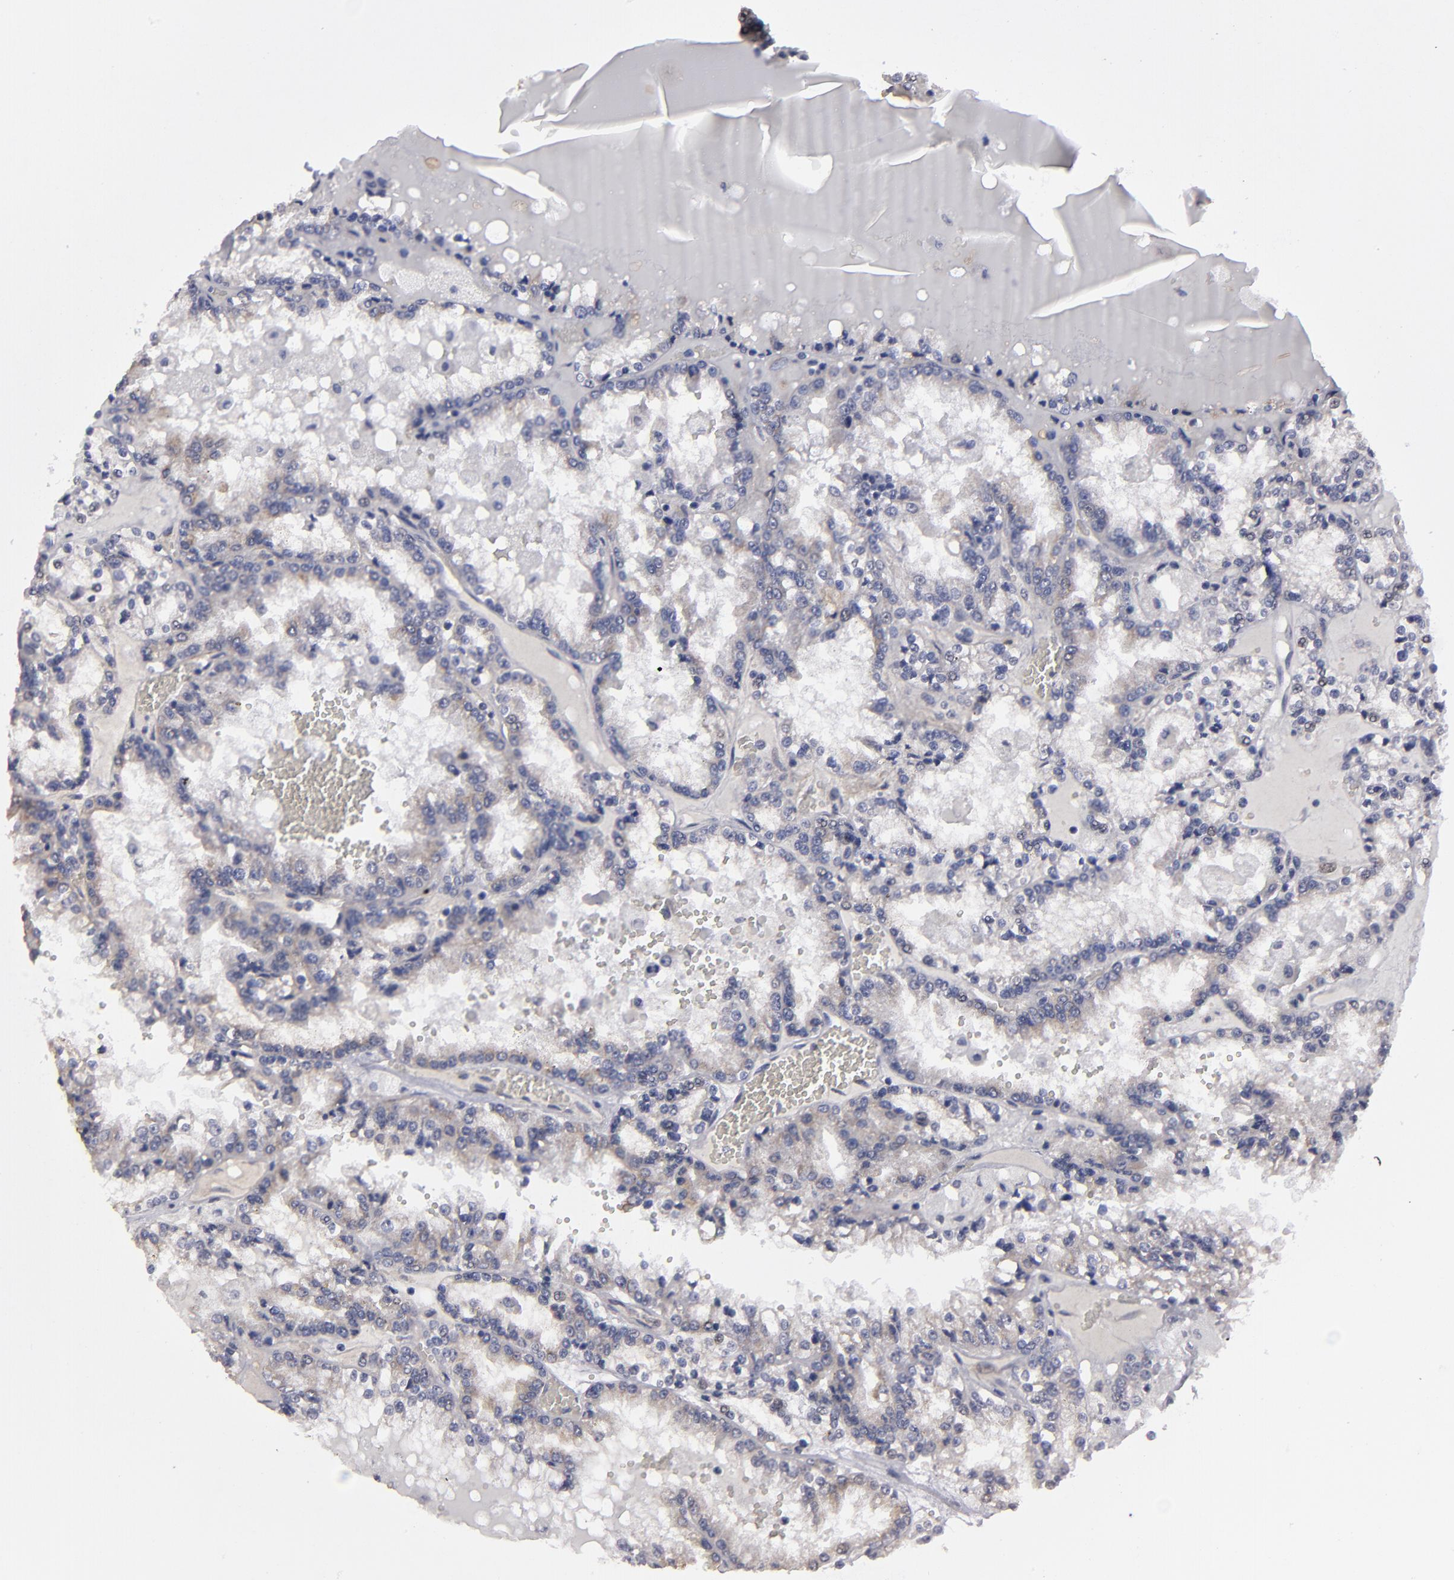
{"staining": {"intensity": "weak", "quantity": "<25%", "location": "cytoplasmic/membranous"}, "tissue": "renal cancer", "cell_type": "Tumor cells", "image_type": "cancer", "snomed": [{"axis": "morphology", "description": "Adenocarcinoma, NOS"}, {"axis": "topography", "description": "Kidney"}], "caption": "Protein analysis of renal cancer (adenocarcinoma) shows no significant staining in tumor cells.", "gene": "ZNF175", "patient": {"sex": "female", "age": 56}}